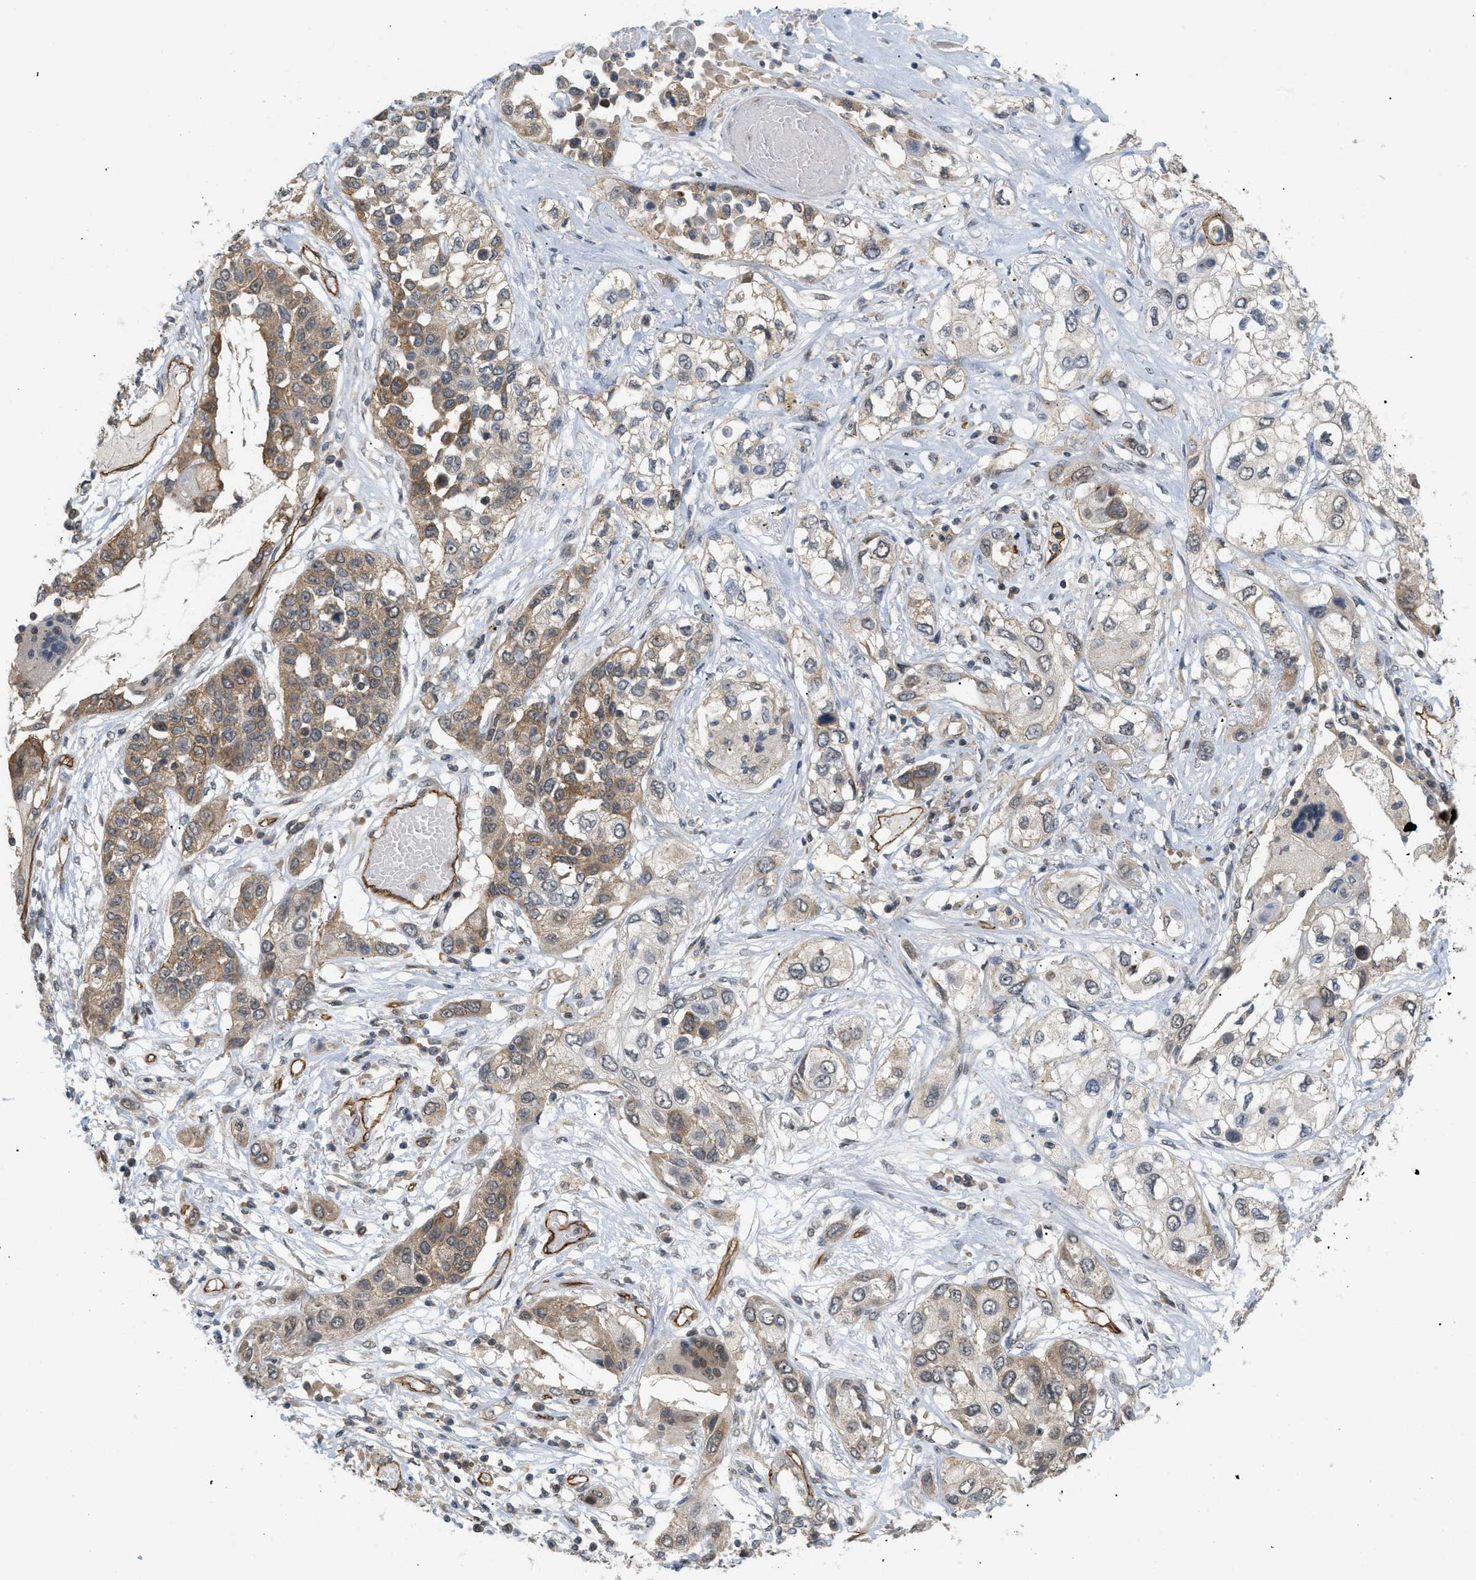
{"staining": {"intensity": "moderate", "quantity": "25%-75%", "location": "cytoplasmic/membranous"}, "tissue": "lung cancer", "cell_type": "Tumor cells", "image_type": "cancer", "snomed": [{"axis": "morphology", "description": "Squamous cell carcinoma, NOS"}, {"axis": "topography", "description": "Lung"}], "caption": "The histopathology image displays a brown stain indicating the presence of a protein in the cytoplasmic/membranous of tumor cells in lung cancer.", "gene": "PALMD", "patient": {"sex": "male", "age": 71}}